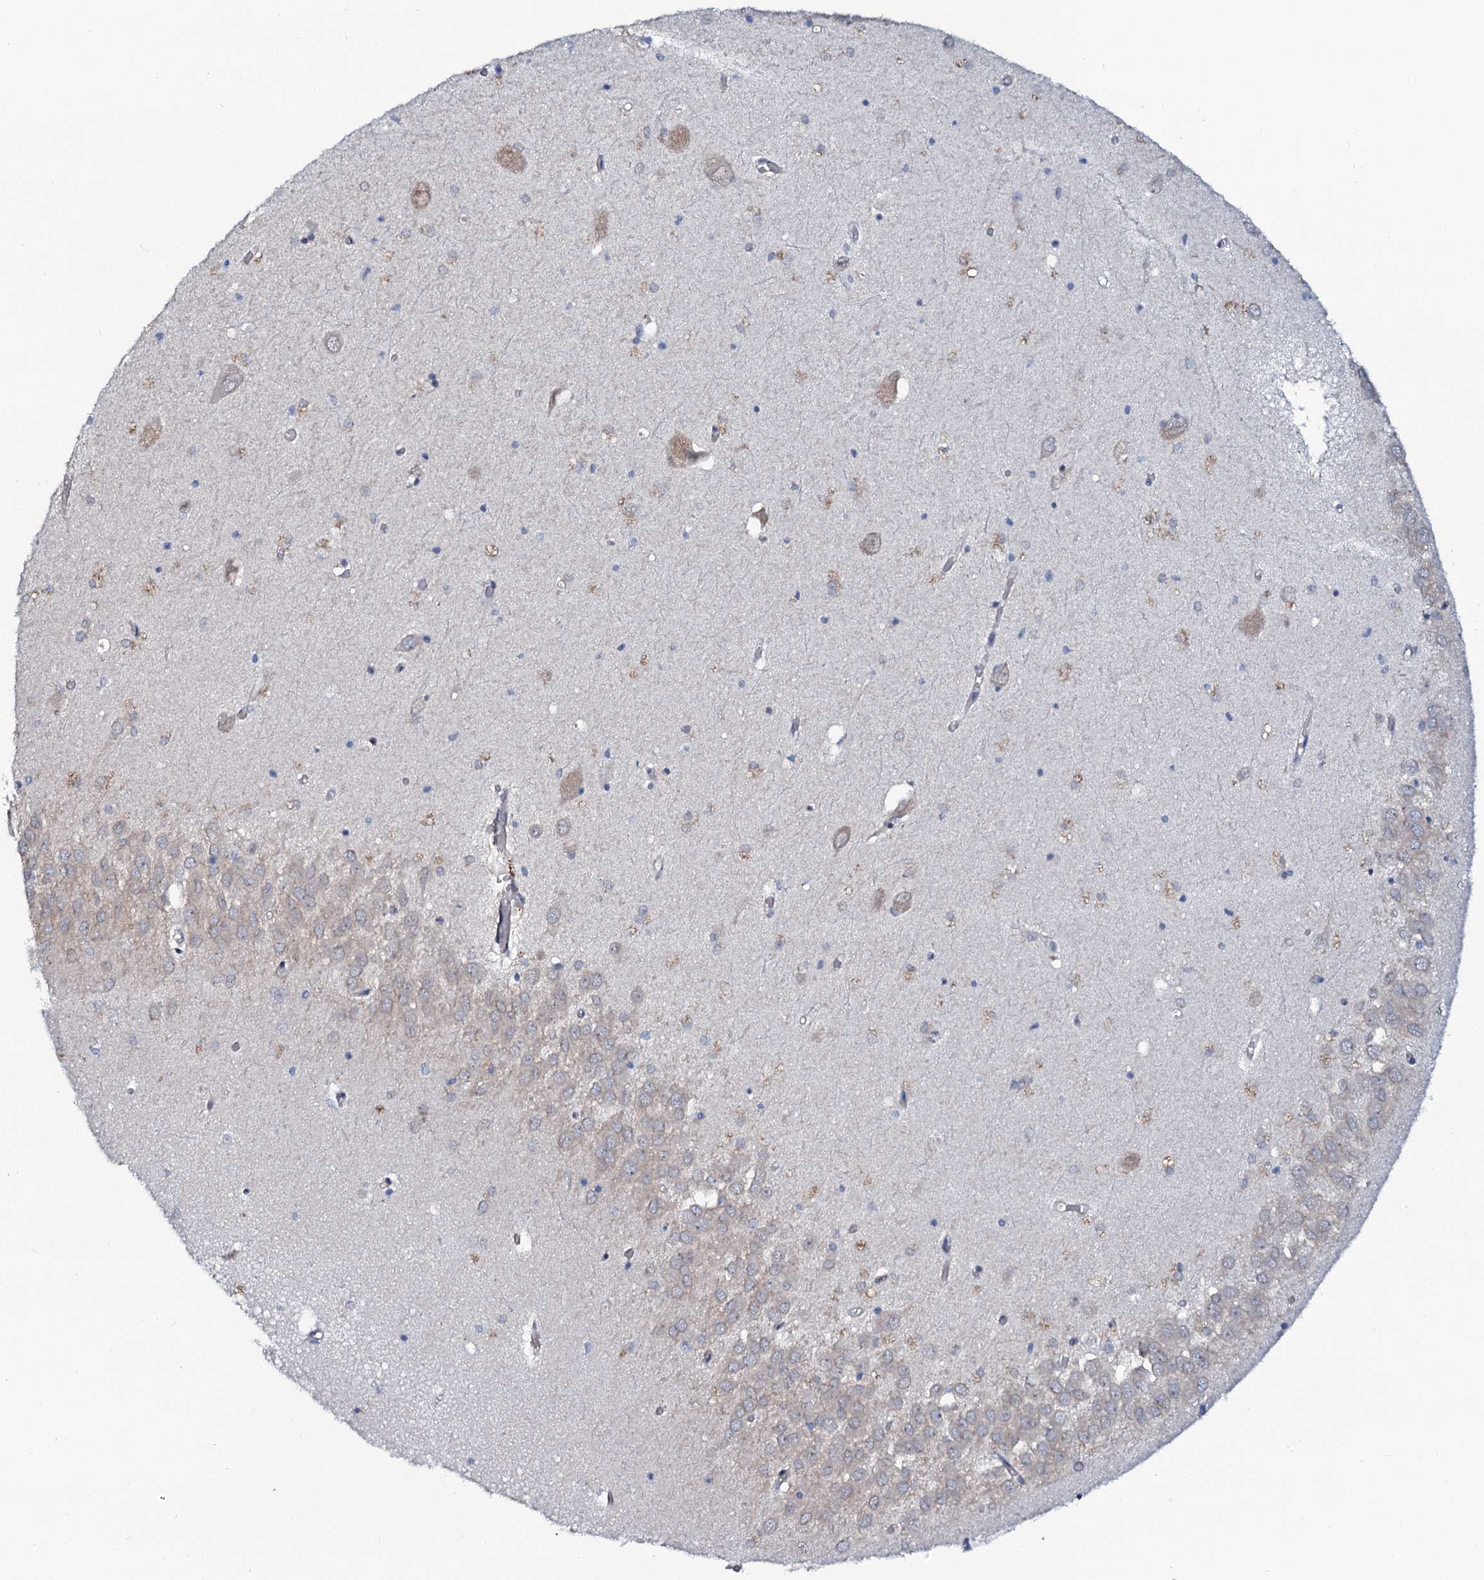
{"staining": {"intensity": "negative", "quantity": "none", "location": "none"}, "tissue": "hippocampus", "cell_type": "Glial cells", "image_type": "normal", "snomed": [{"axis": "morphology", "description": "Normal tissue, NOS"}, {"axis": "topography", "description": "Hippocampus"}], "caption": "Normal hippocampus was stained to show a protein in brown. There is no significant positivity in glial cells.", "gene": "C10orf88", "patient": {"sex": "male", "age": 70}}